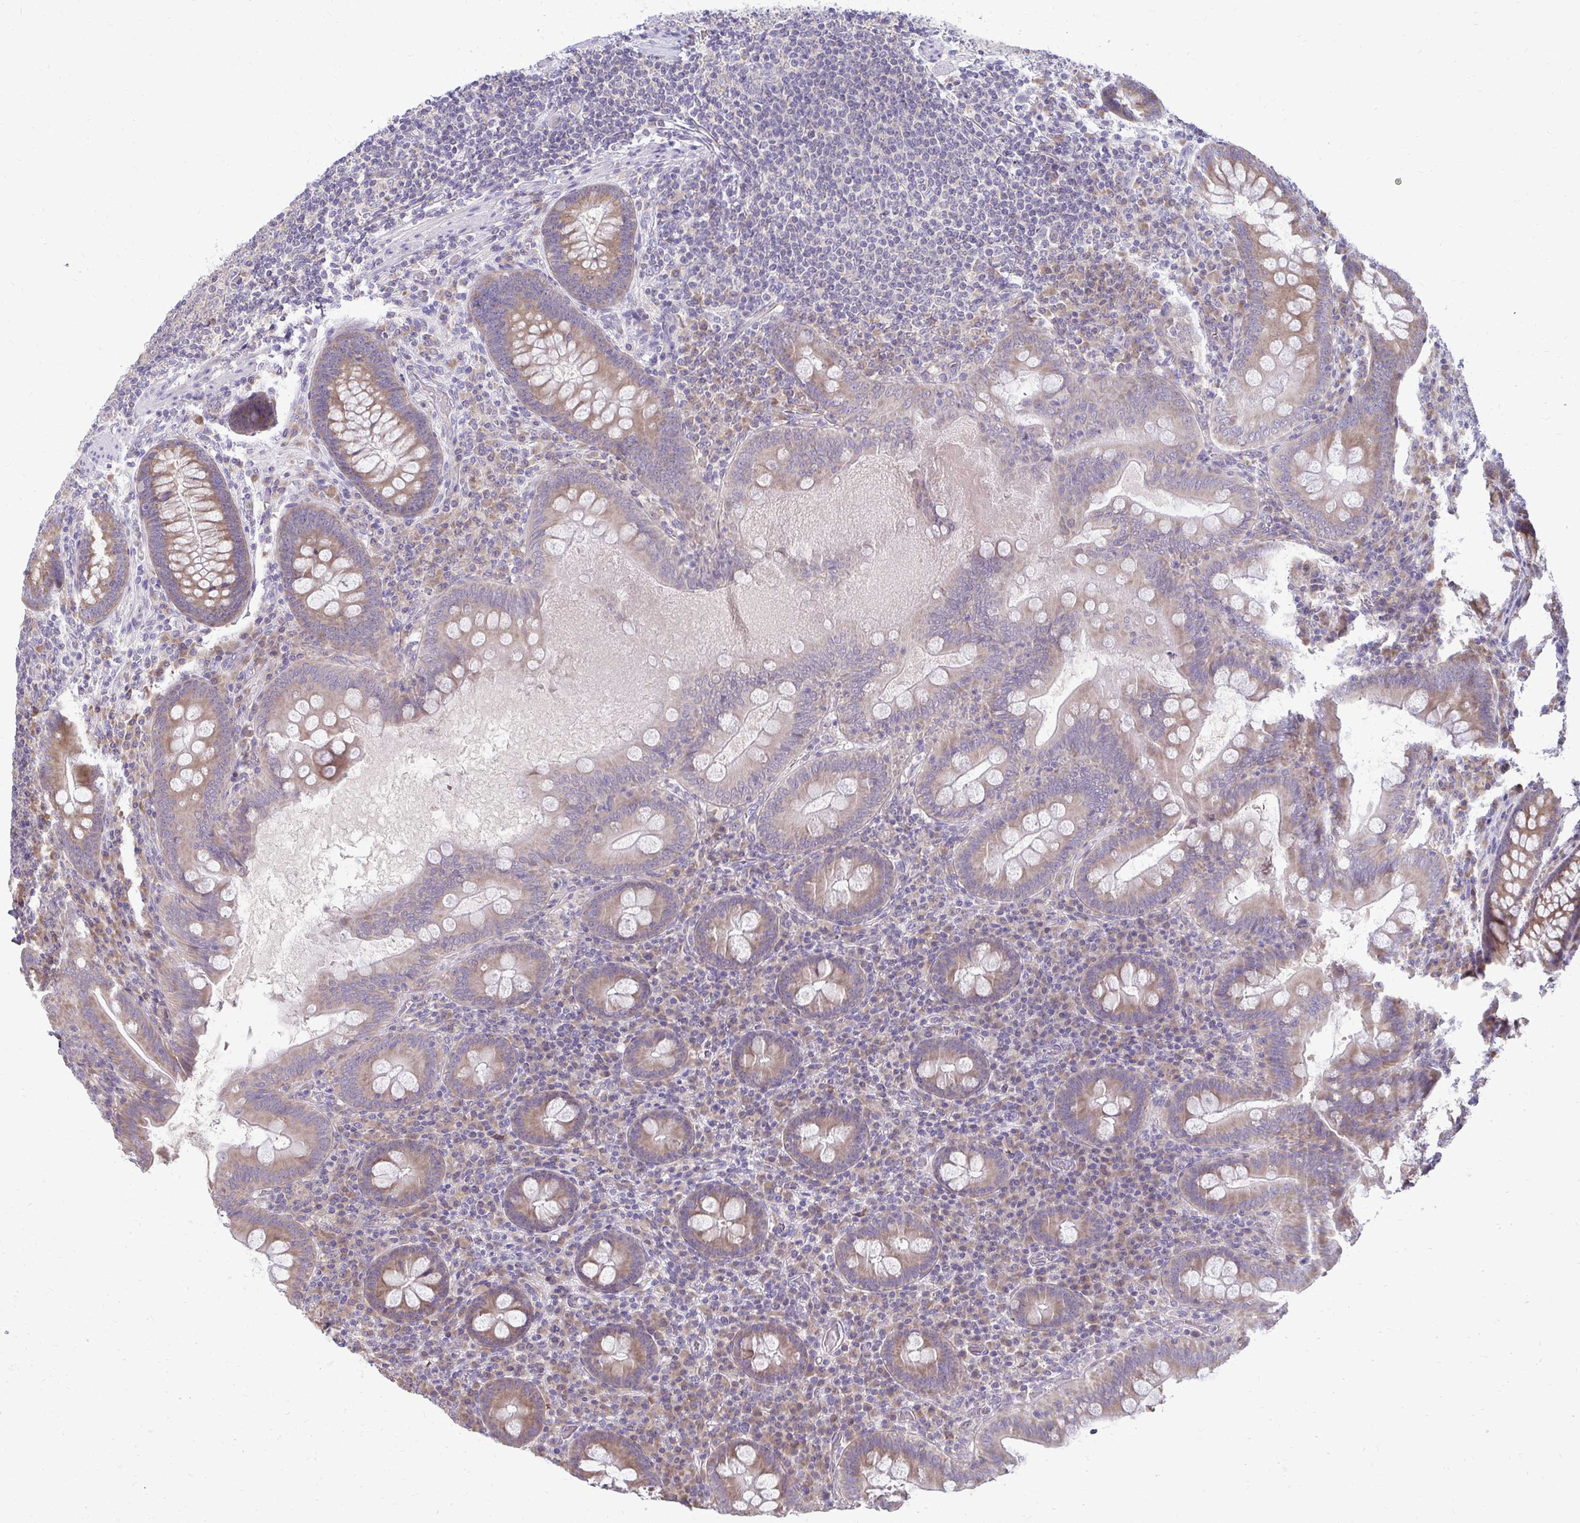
{"staining": {"intensity": "moderate", "quantity": "25%-75%", "location": "cytoplasmic/membranous"}, "tissue": "appendix", "cell_type": "Glandular cells", "image_type": "normal", "snomed": [{"axis": "morphology", "description": "Normal tissue, NOS"}, {"axis": "topography", "description": "Appendix"}], "caption": "A photomicrograph of appendix stained for a protein shows moderate cytoplasmic/membranous brown staining in glandular cells.", "gene": "RPLP2", "patient": {"sex": "male", "age": 71}}